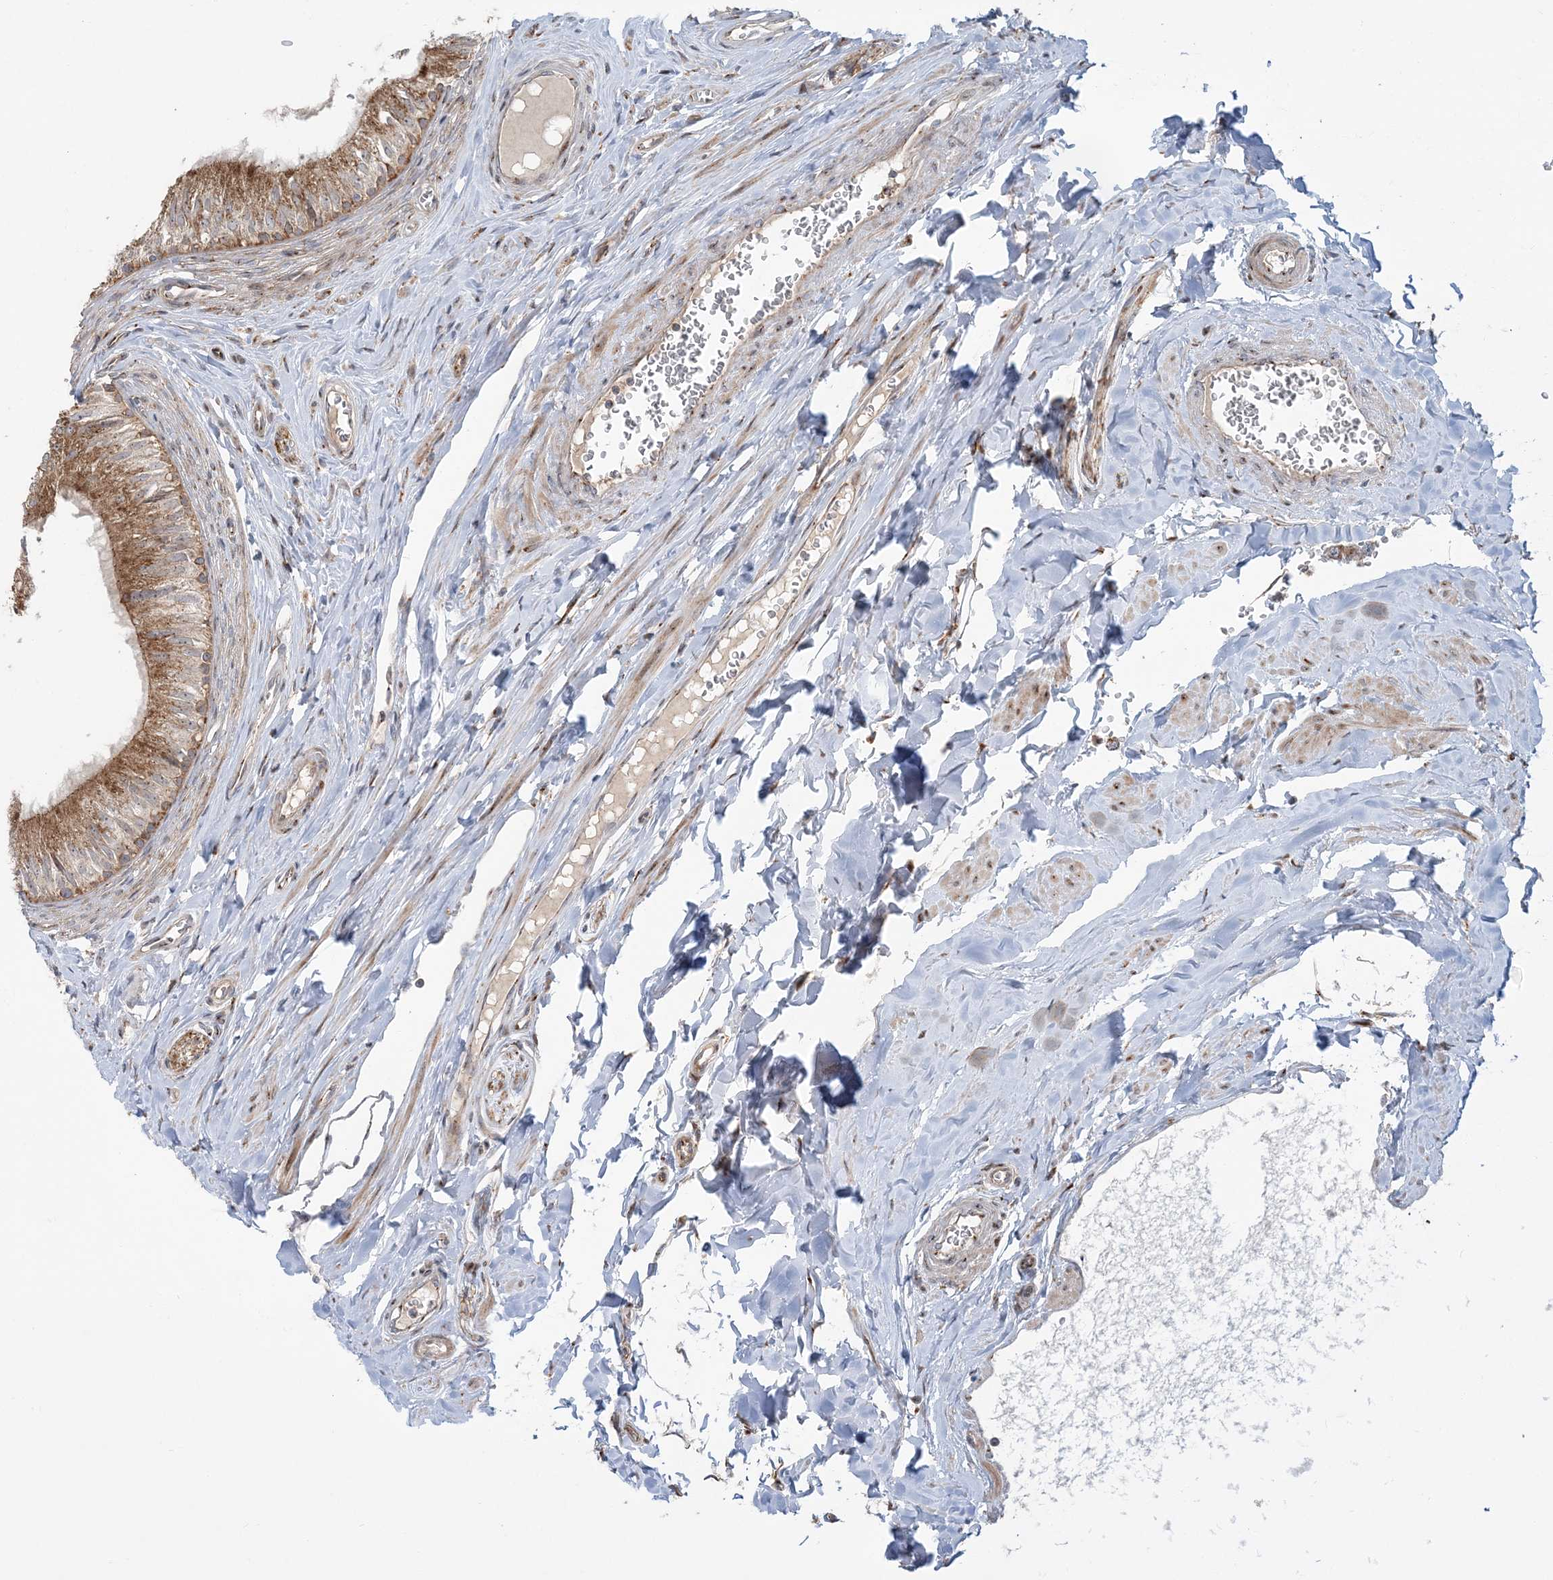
{"staining": {"intensity": "moderate", "quantity": ">75%", "location": "cytoplasmic/membranous"}, "tissue": "epididymis", "cell_type": "Glandular cells", "image_type": "normal", "snomed": [{"axis": "morphology", "description": "Normal tissue, NOS"}, {"axis": "topography", "description": "Epididymis"}], "caption": "This micrograph shows normal epididymis stained with immunohistochemistry (IHC) to label a protein in brown. The cytoplasmic/membranous of glandular cells show moderate positivity for the protein. Nuclei are counter-stained blue.", "gene": "ABCC3", "patient": {"sex": "male", "age": 46}}